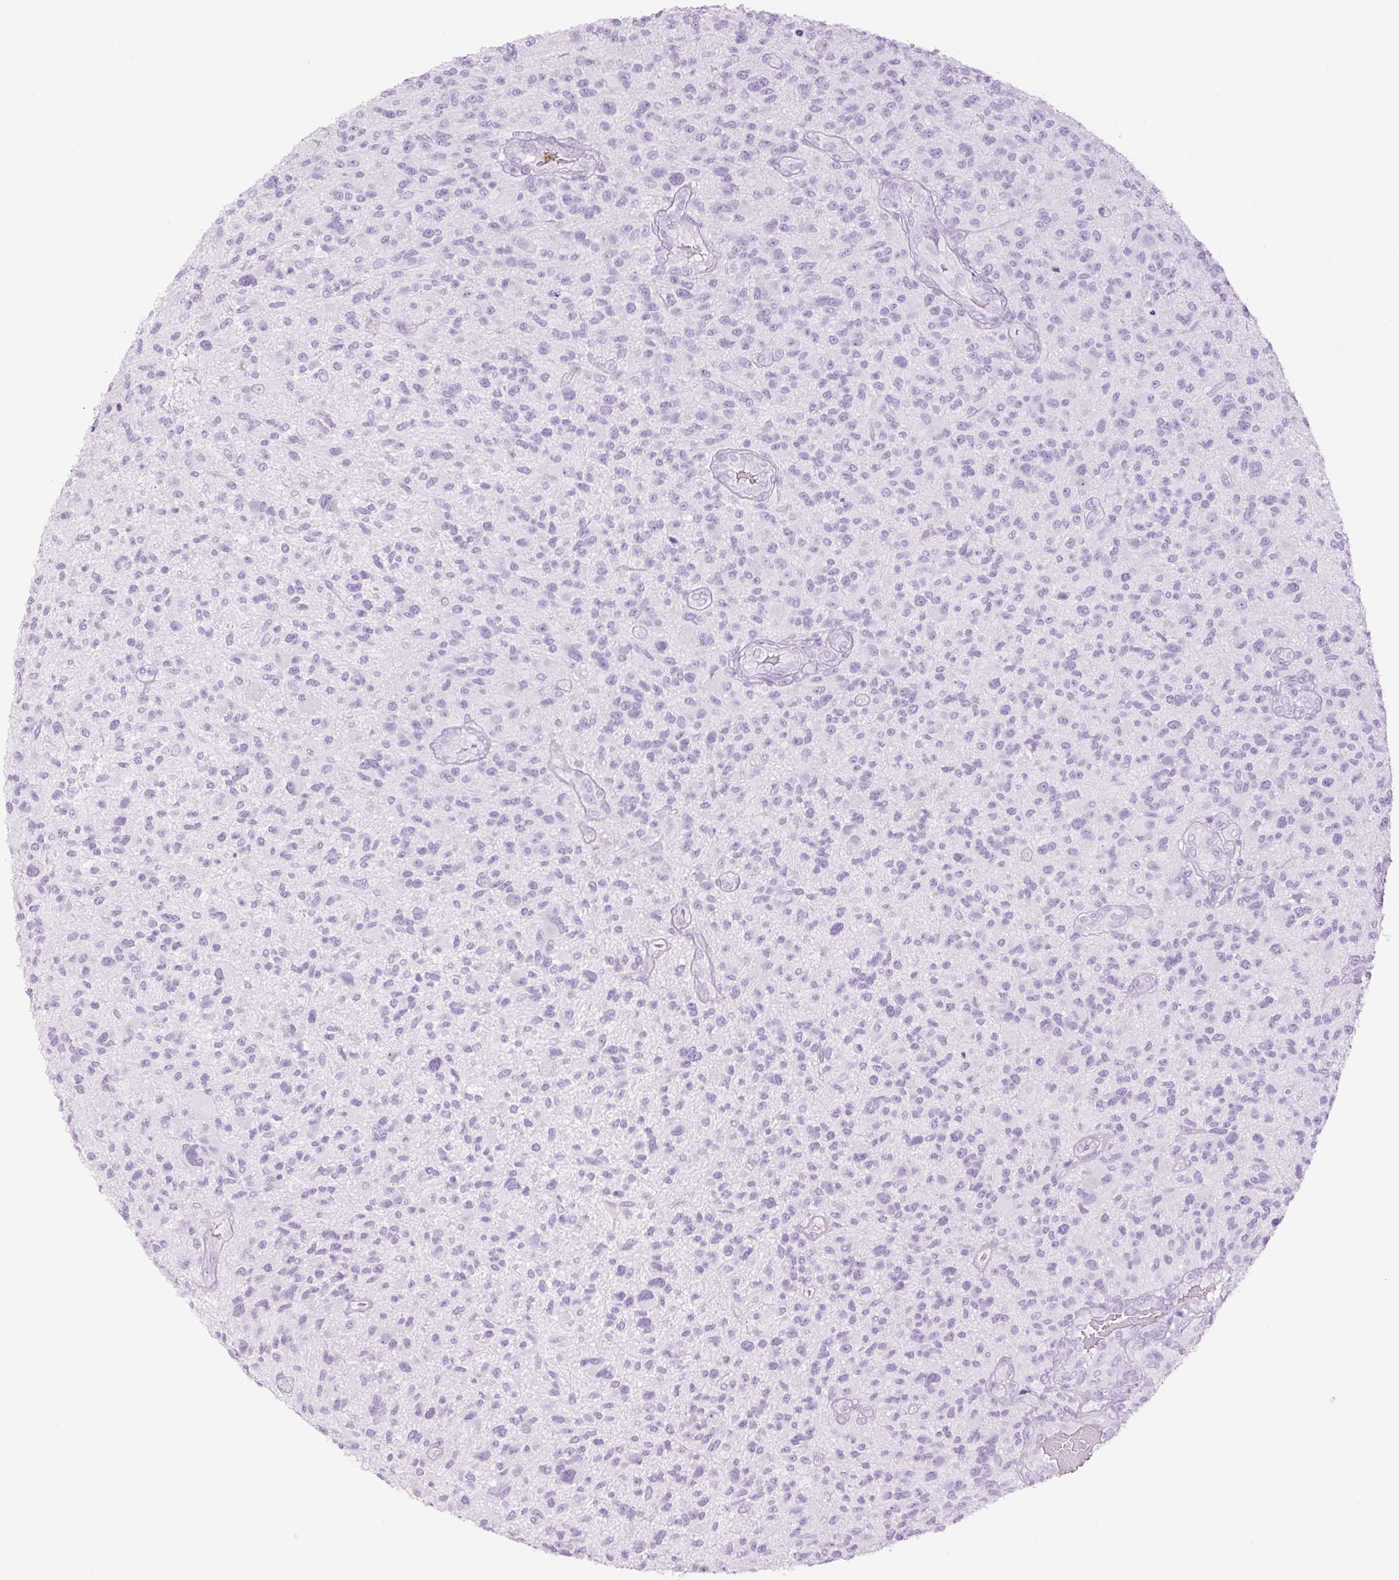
{"staining": {"intensity": "negative", "quantity": "none", "location": "none"}, "tissue": "glioma", "cell_type": "Tumor cells", "image_type": "cancer", "snomed": [{"axis": "morphology", "description": "Glioma, malignant, High grade"}, {"axis": "topography", "description": "Brain"}], "caption": "A high-resolution photomicrograph shows immunohistochemistry staining of malignant high-grade glioma, which displays no significant positivity in tumor cells. (DAB (3,3'-diaminobenzidine) IHC visualized using brightfield microscopy, high magnification).", "gene": "LYZ", "patient": {"sex": "male", "age": 47}}